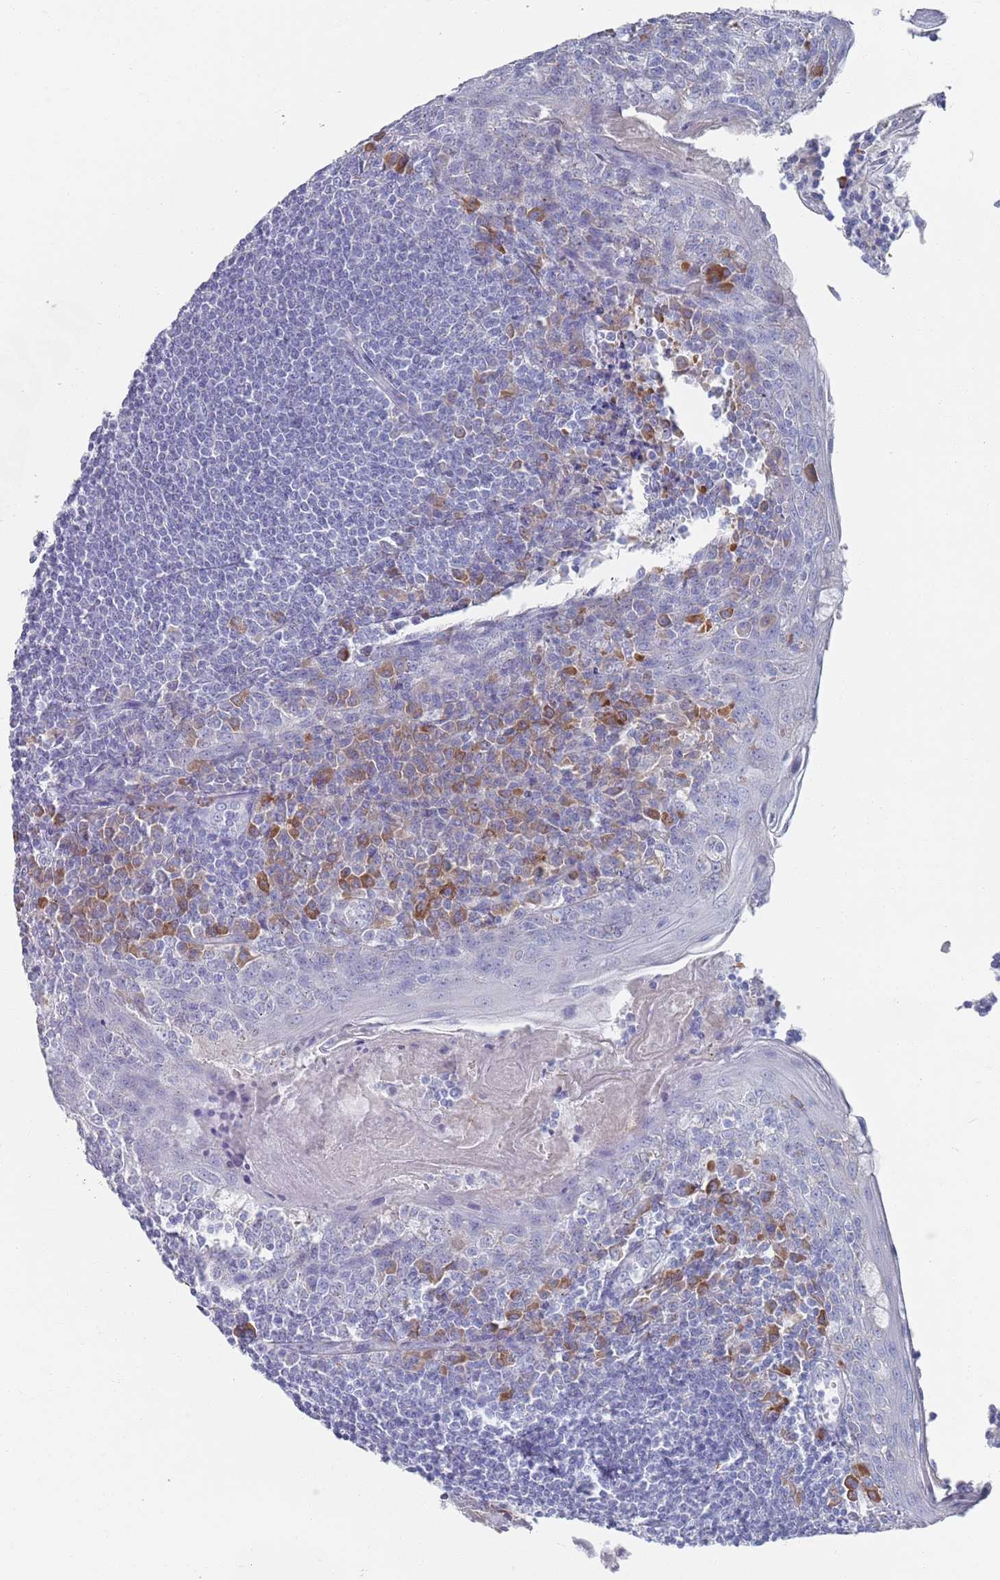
{"staining": {"intensity": "negative", "quantity": "none", "location": "none"}, "tissue": "tonsil", "cell_type": "Germinal center cells", "image_type": "normal", "snomed": [{"axis": "morphology", "description": "Normal tissue, NOS"}, {"axis": "topography", "description": "Tonsil"}], "caption": "Tonsil stained for a protein using immunohistochemistry displays no expression germinal center cells.", "gene": "MAT1A", "patient": {"sex": "male", "age": 27}}